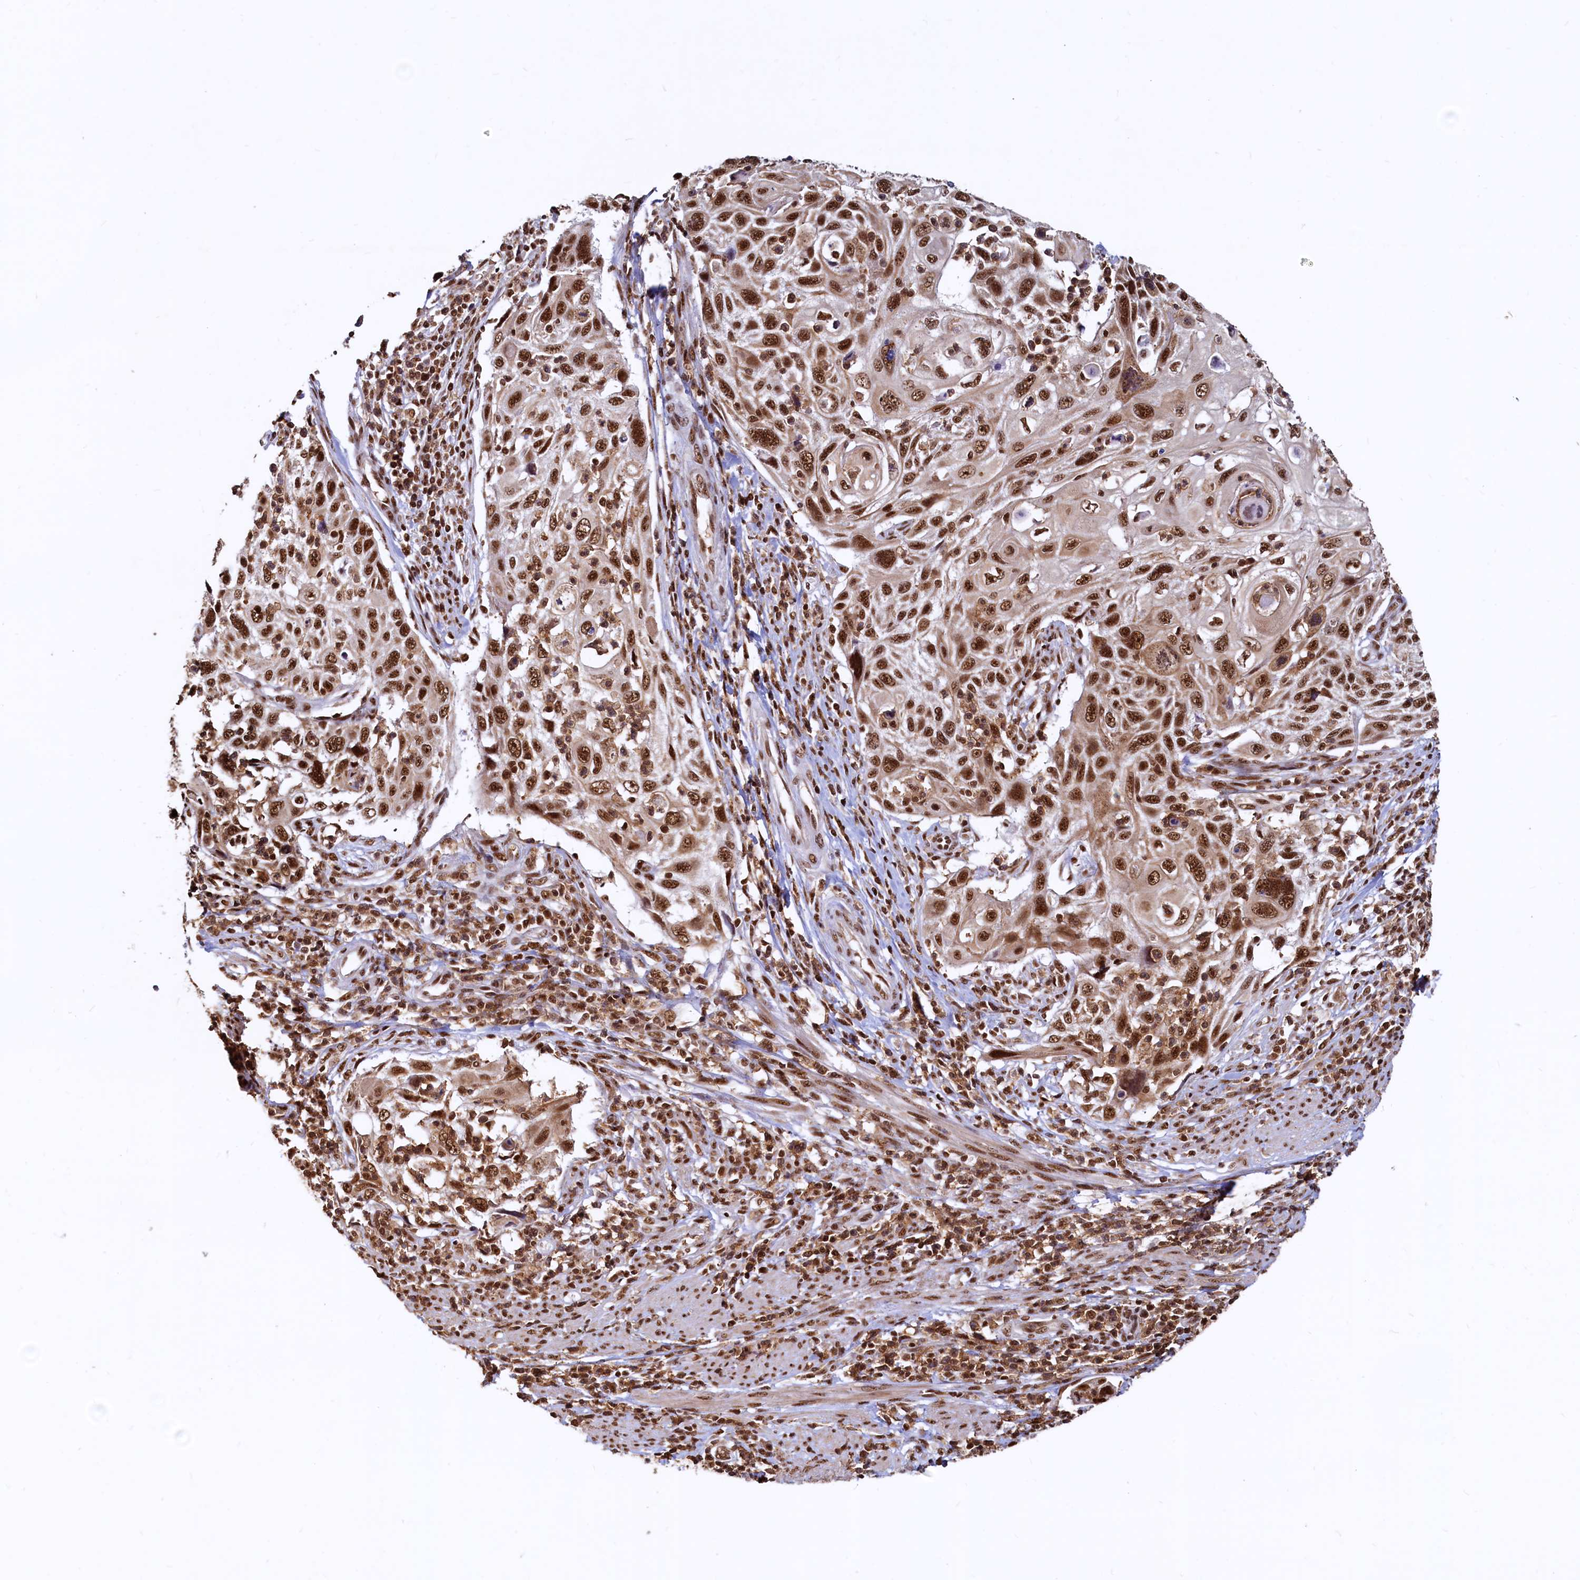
{"staining": {"intensity": "strong", "quantity": ">75%", "location": "cytoplasmic/membranous,nuclear"}, "tissue": "cervical cancer", "cell_type": "Tumor cells", "image_type": "cancer", "snomed": [{"axis": "morphology", "description": "Squamous cell carcinoma, NOS"}, {"axis": "topography", "description": "Cervix"}], "caption": "Approximately >75% of tumor cells in squamous cell carcinoma (cervical) exhibit strong cytoplasmic/membranous and nuclear protein staining as visualized by brown immunohistochemical staining.", "gene": "RSRC2", "patient": {"sex": "female", "age": 70}}